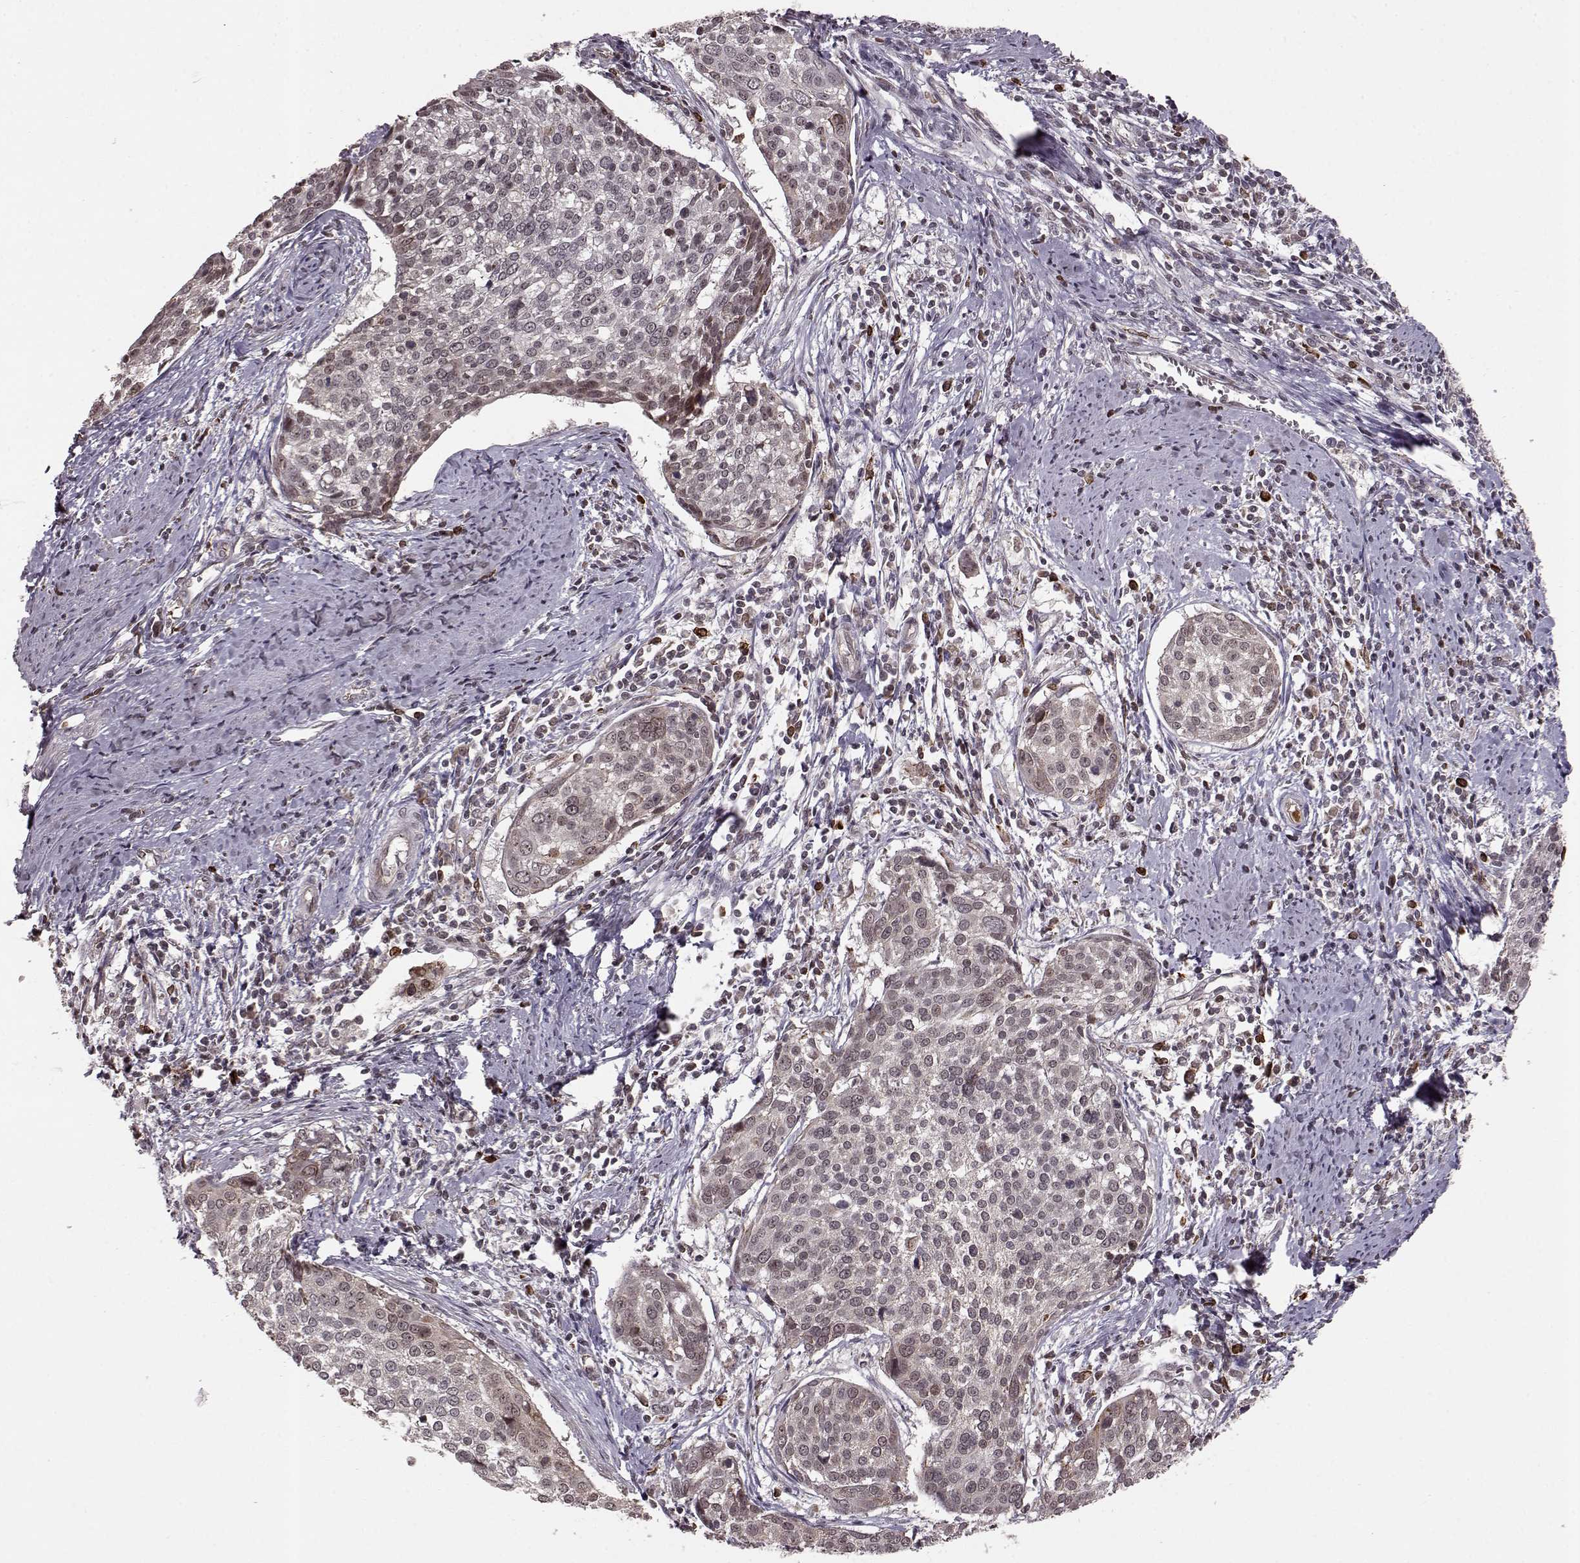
{"staining": {"intensity": "weak", "quantity": ">75%", "location": "cytoplasmic/membranous"}, "tissue": "cervical cancer", "cell_type": "Tumor cells", "image_type": "cancer", "snomed": [{"axis": "morphology", "description": "Squamous cell carcinoma, NOS"}, {"axis": "topography", "description": "Cervix"}], "caption": "Cervical squamous cell carcinoma stained with immunohistochemistry shows weak cytoplasmic/membranous staining in about >75% of tumor cells.", "gene": "ELOVL5", "patient": {"sex": "female", "age": 39}}